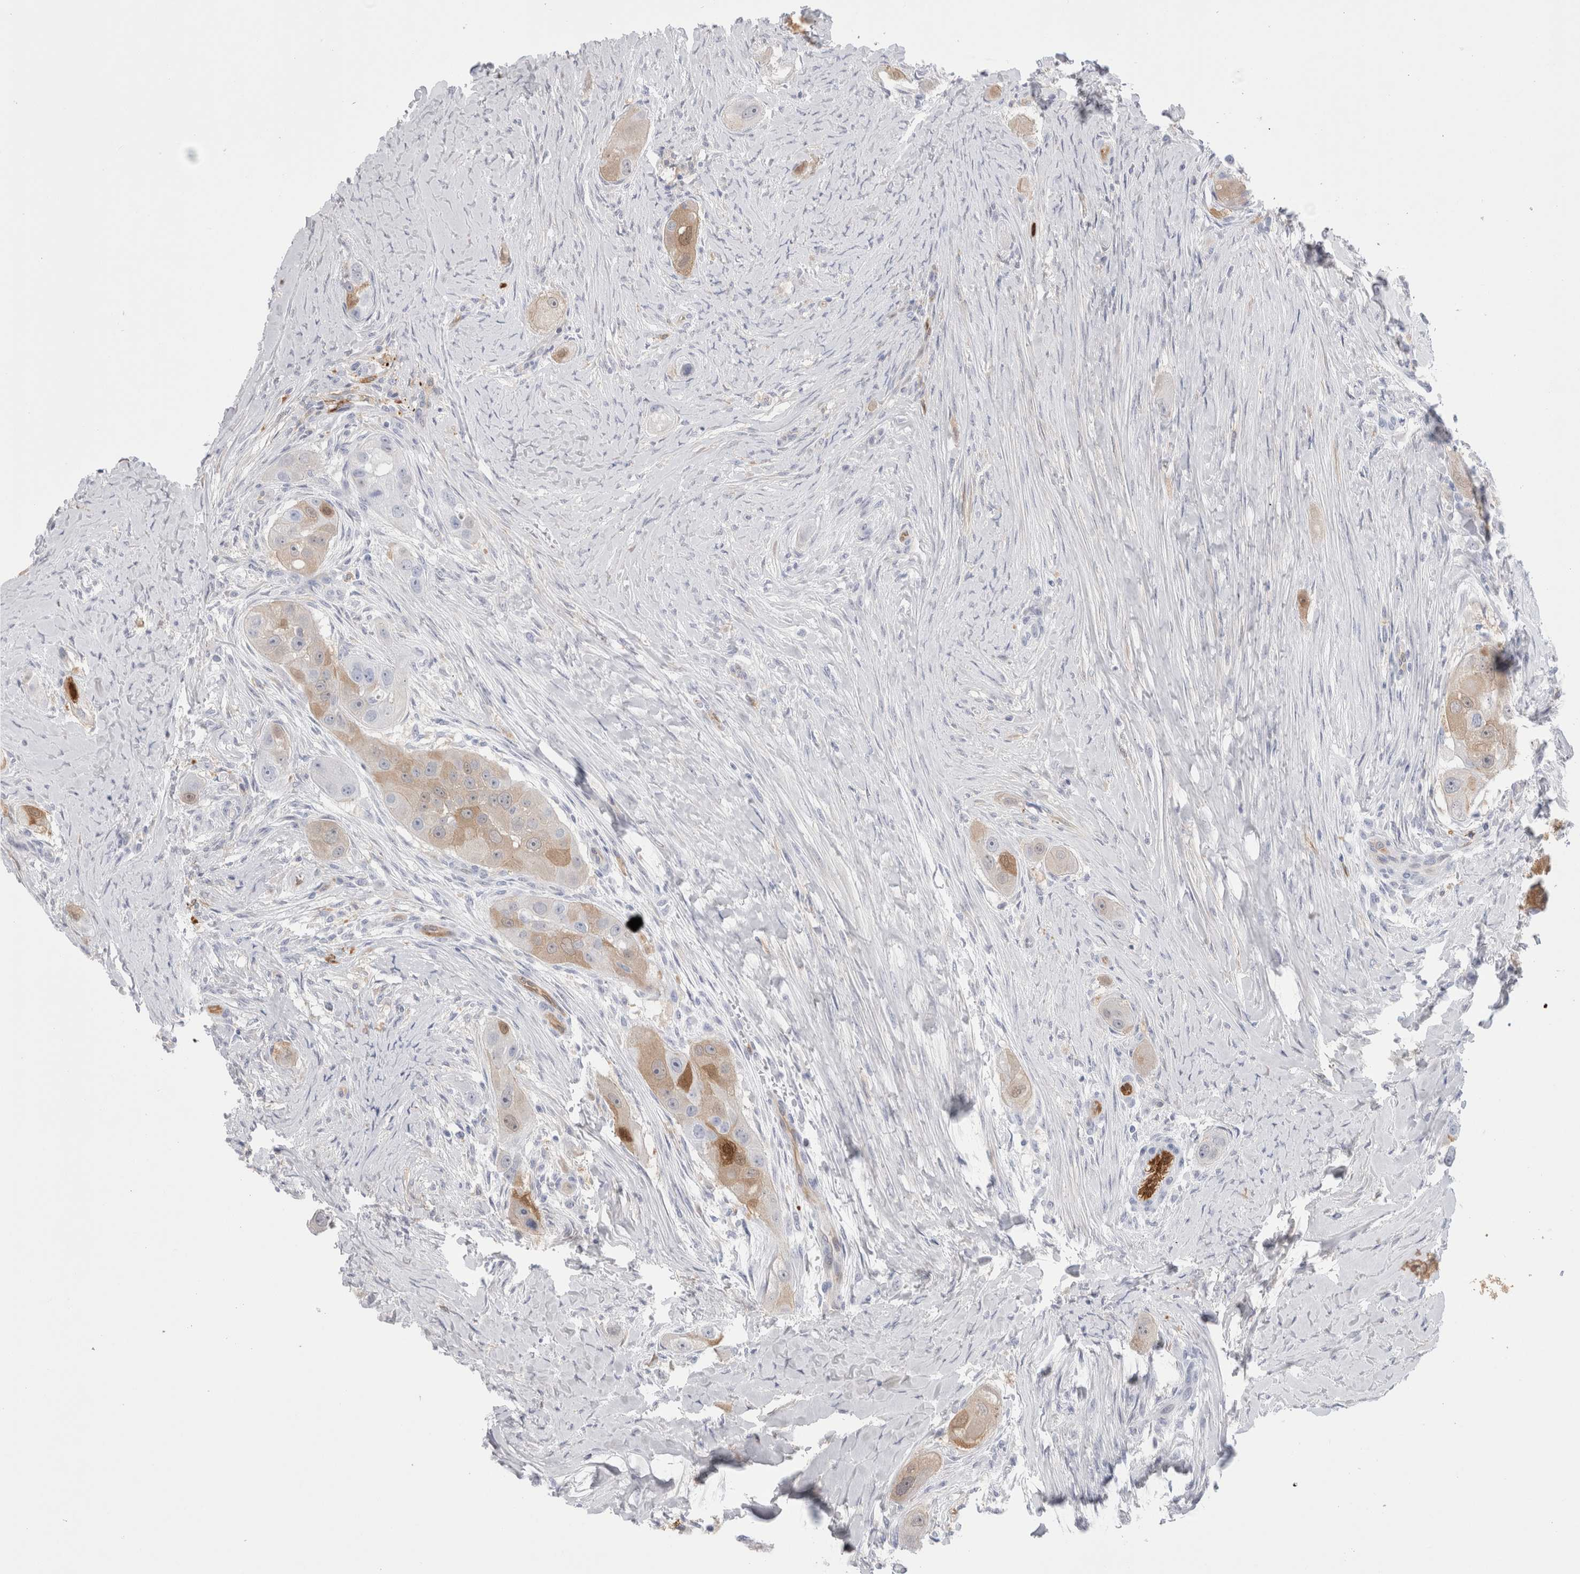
{"staining": {"intensity": "moderate", "quantity": "<25%", "location": "cytoplasmic/membranous,nuclear"}, "tissue": "head and neck cancer", "cell_type": "Tumor cells", "image_type": "cancer", "snomed": [{"axis": "morphology", "description": "Normal tissue, NOS"}, {"axis": "morphology", "description": "Squamous cell carcinoma, NOS"}, {"axis": "topography", "description": "Skeletal muscle"}, {"axis": "topography", "description": "Head-Neck"}], "caption": "Squamous cell carcinoma (head and neck) was stained to show a protein in brown. There is low levels of moderate cytoplasmic/membranous and nuclear expression in about <25% of tumor cells. (brown staining indicates protein expression, while blue staining denotes nuclei).", "gene": "NAPEPLD", "patient": {"sex": "male", "age": 51}}